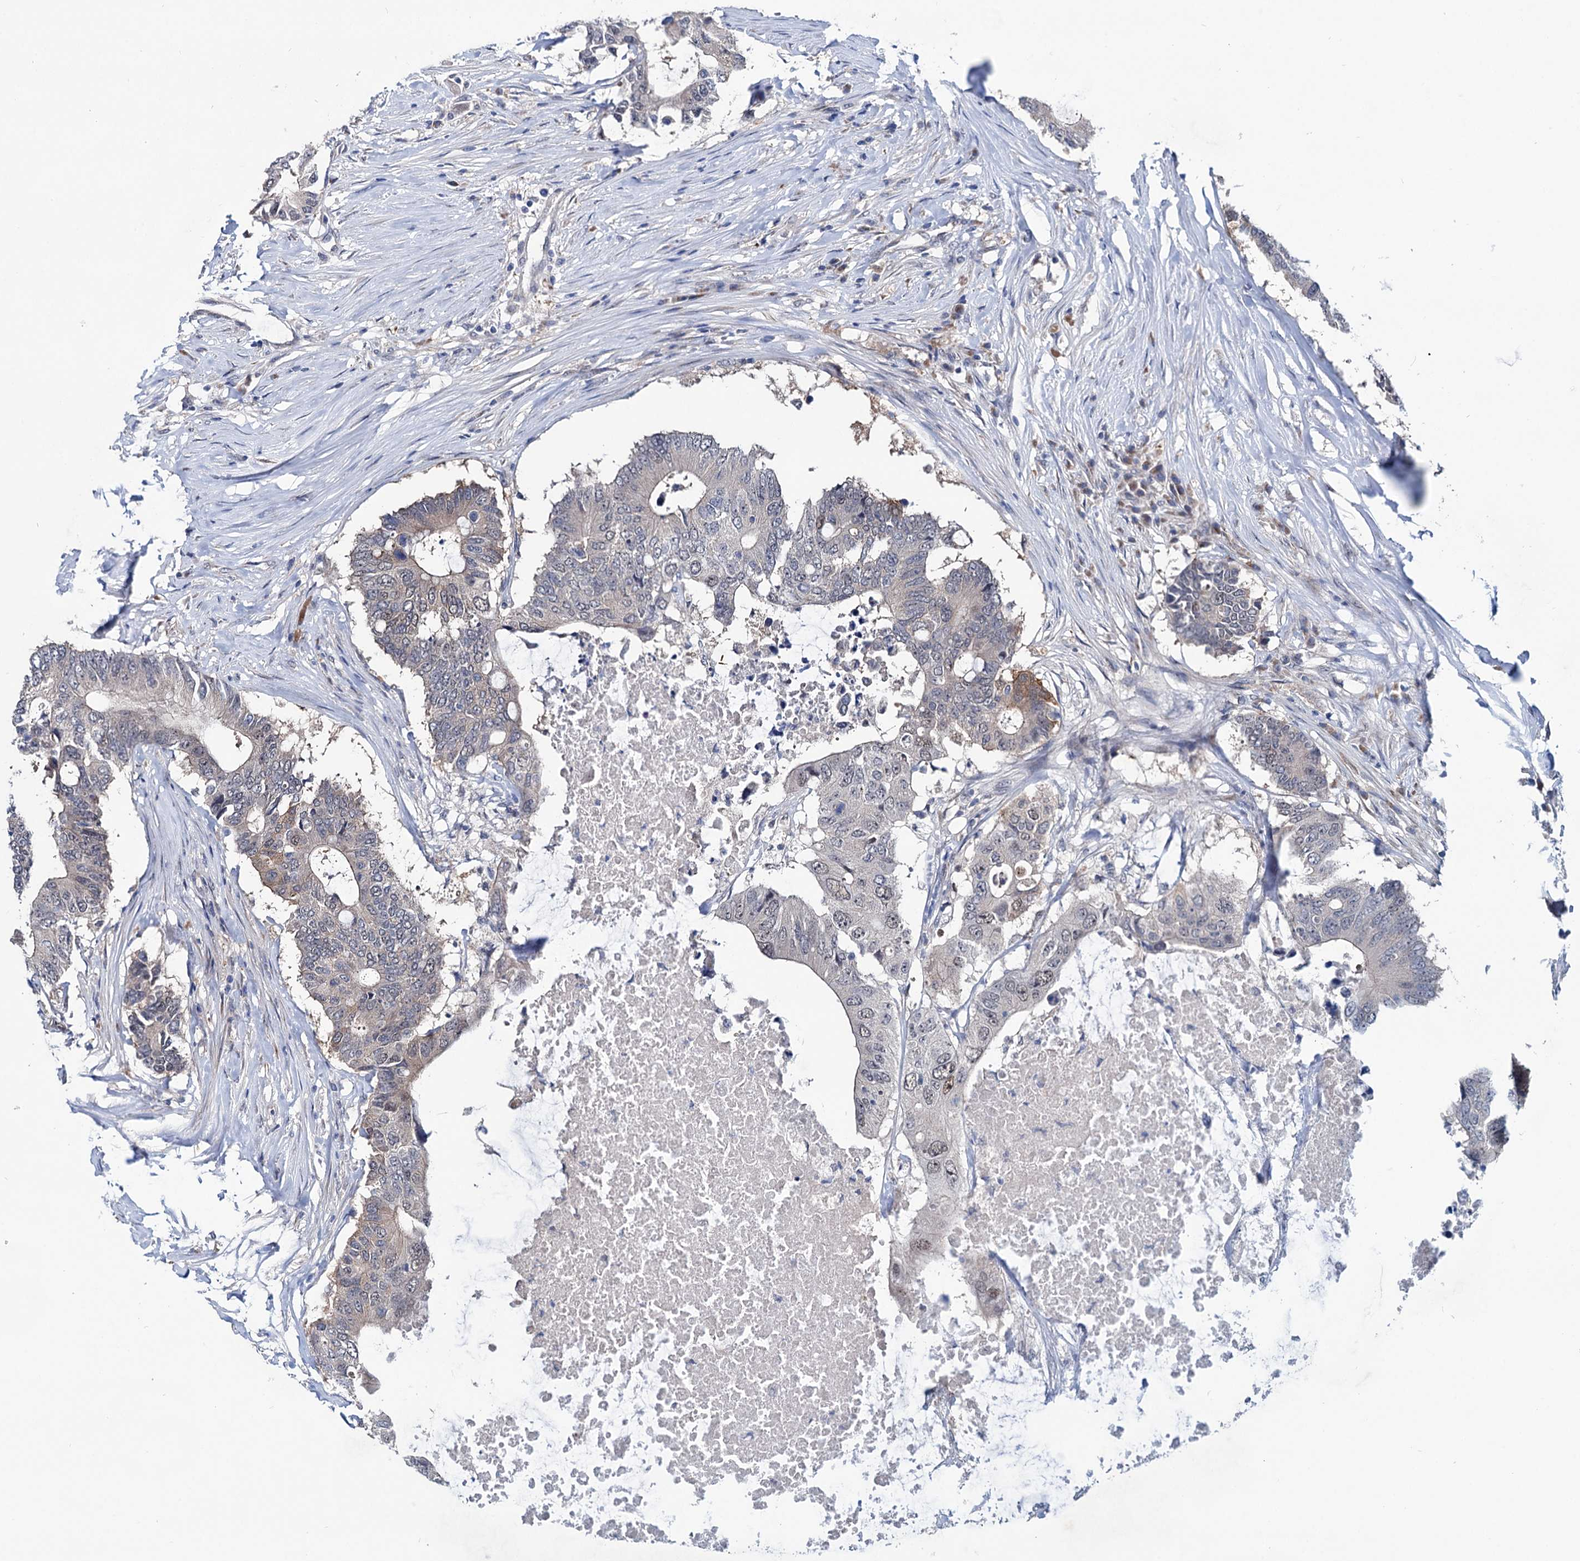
{"staining": {"intensity": "weak", "quantity": "<25%", "location": "cytoplasmic/membranous"}, "tissue": "colorectal cancer", "cell_type": "Tumor cells", "image_type": "cancer", "snomed": [{"axis": "morphology", "description": "Adenocarcinoma, NOS"}, {"axis": "topography", "description": "Colon"}], "caption": "Tumor cells are negative for protein expression in human colorectal cancer.", "gene": "EYA4", "patient": {"sex": "male", "age": 71}}